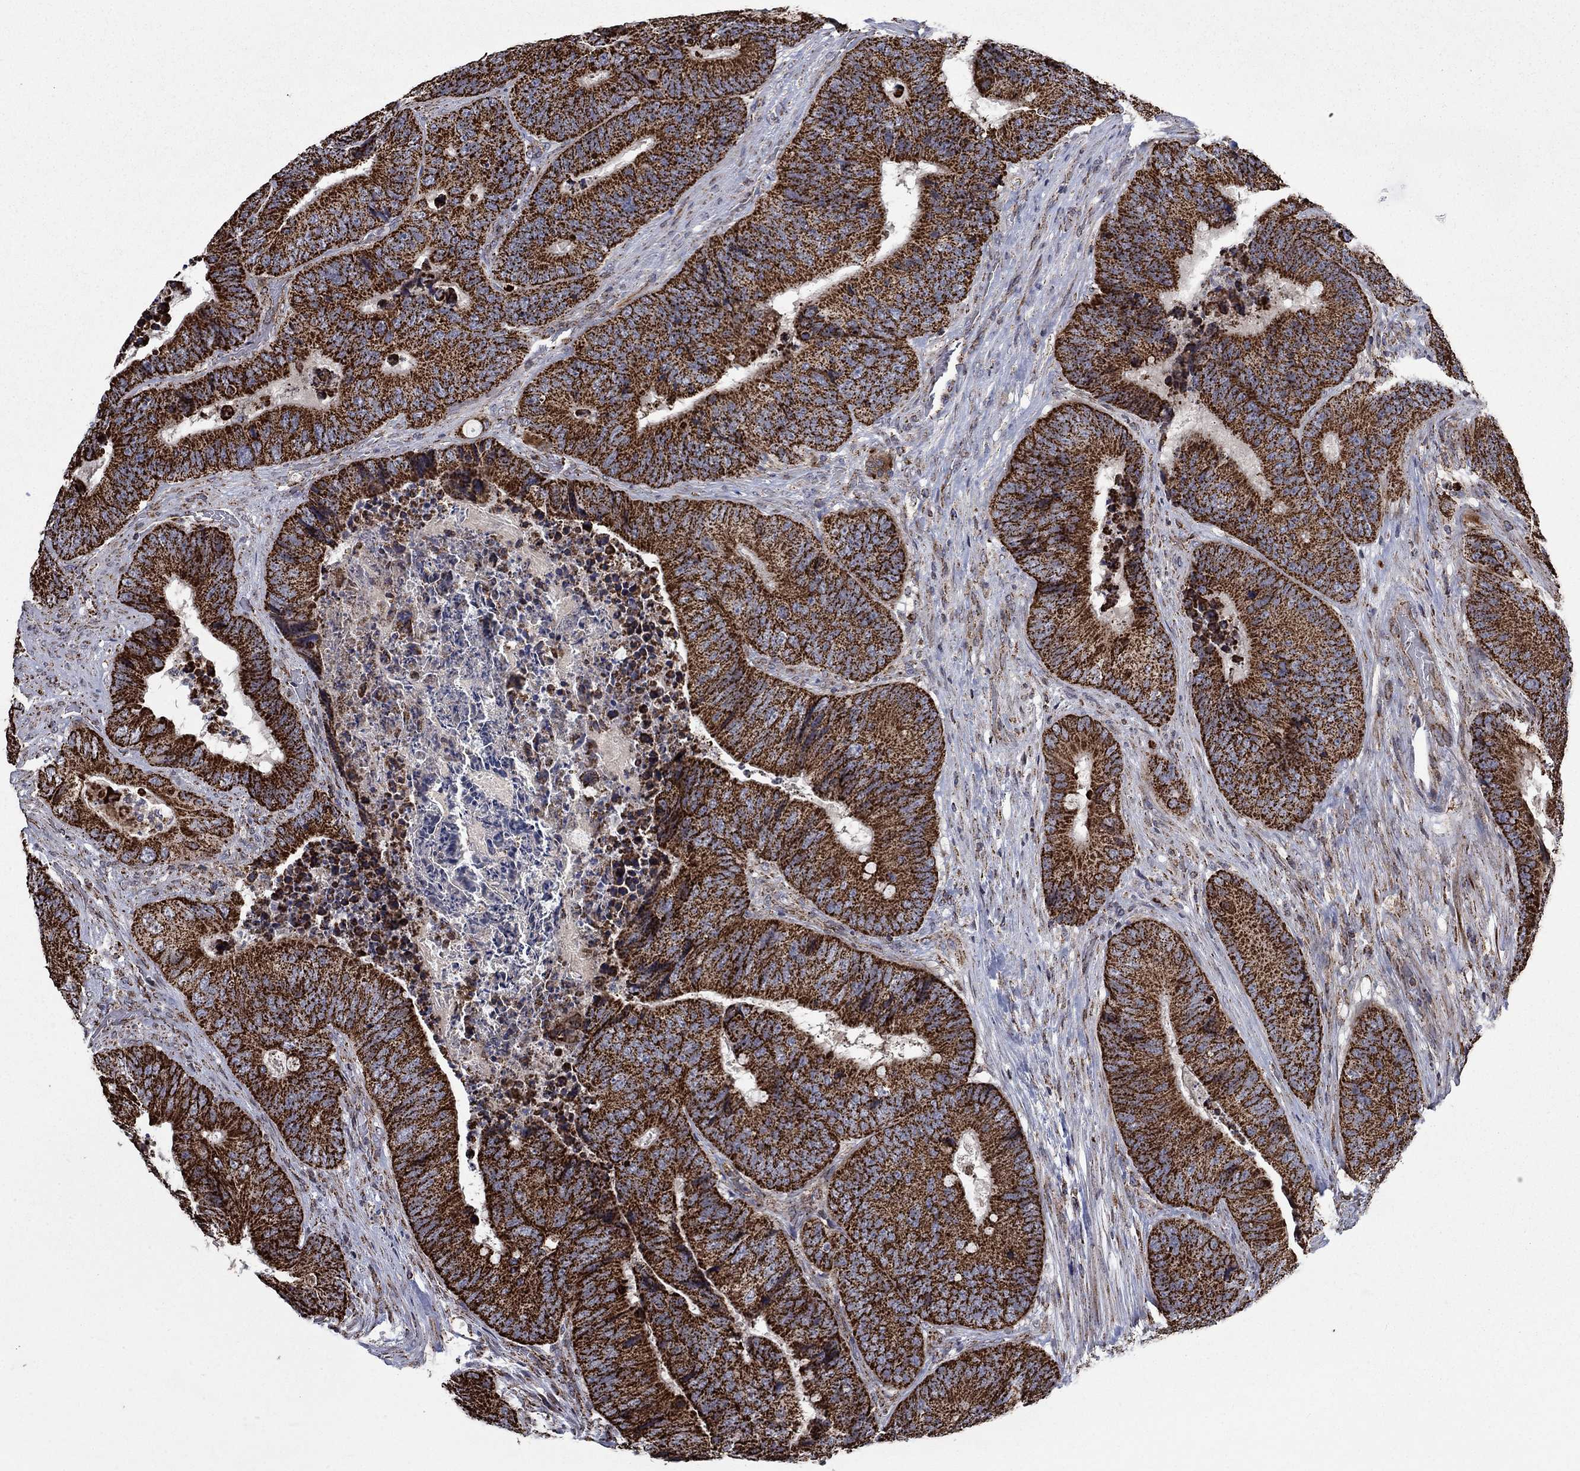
{"staining": {"intensity": "strong", "quantity": ">75%", "location": "cytoplasmic/membranous"}, "tissue": "colorectal cancer", "cell_type": "Tumor cells", "image_type": "cancer", "snomed": [{"axis": "morphology", "description": "Adenocarcinoma, NOS"}, {"axis": "topography", "description": "Colon"}], "caption": "Protein expression analysis of adenocarcinoma (colorectal) demonstrates strong cytoplasmic/membranous expression in about >75% of tumor cells. (DAB (3,3'-diaminobenzidine) = brown stain, brightfield microscopy at high magnification).", "gene": "MOAP1", "patient": {"sex": "male", "age": 84}}